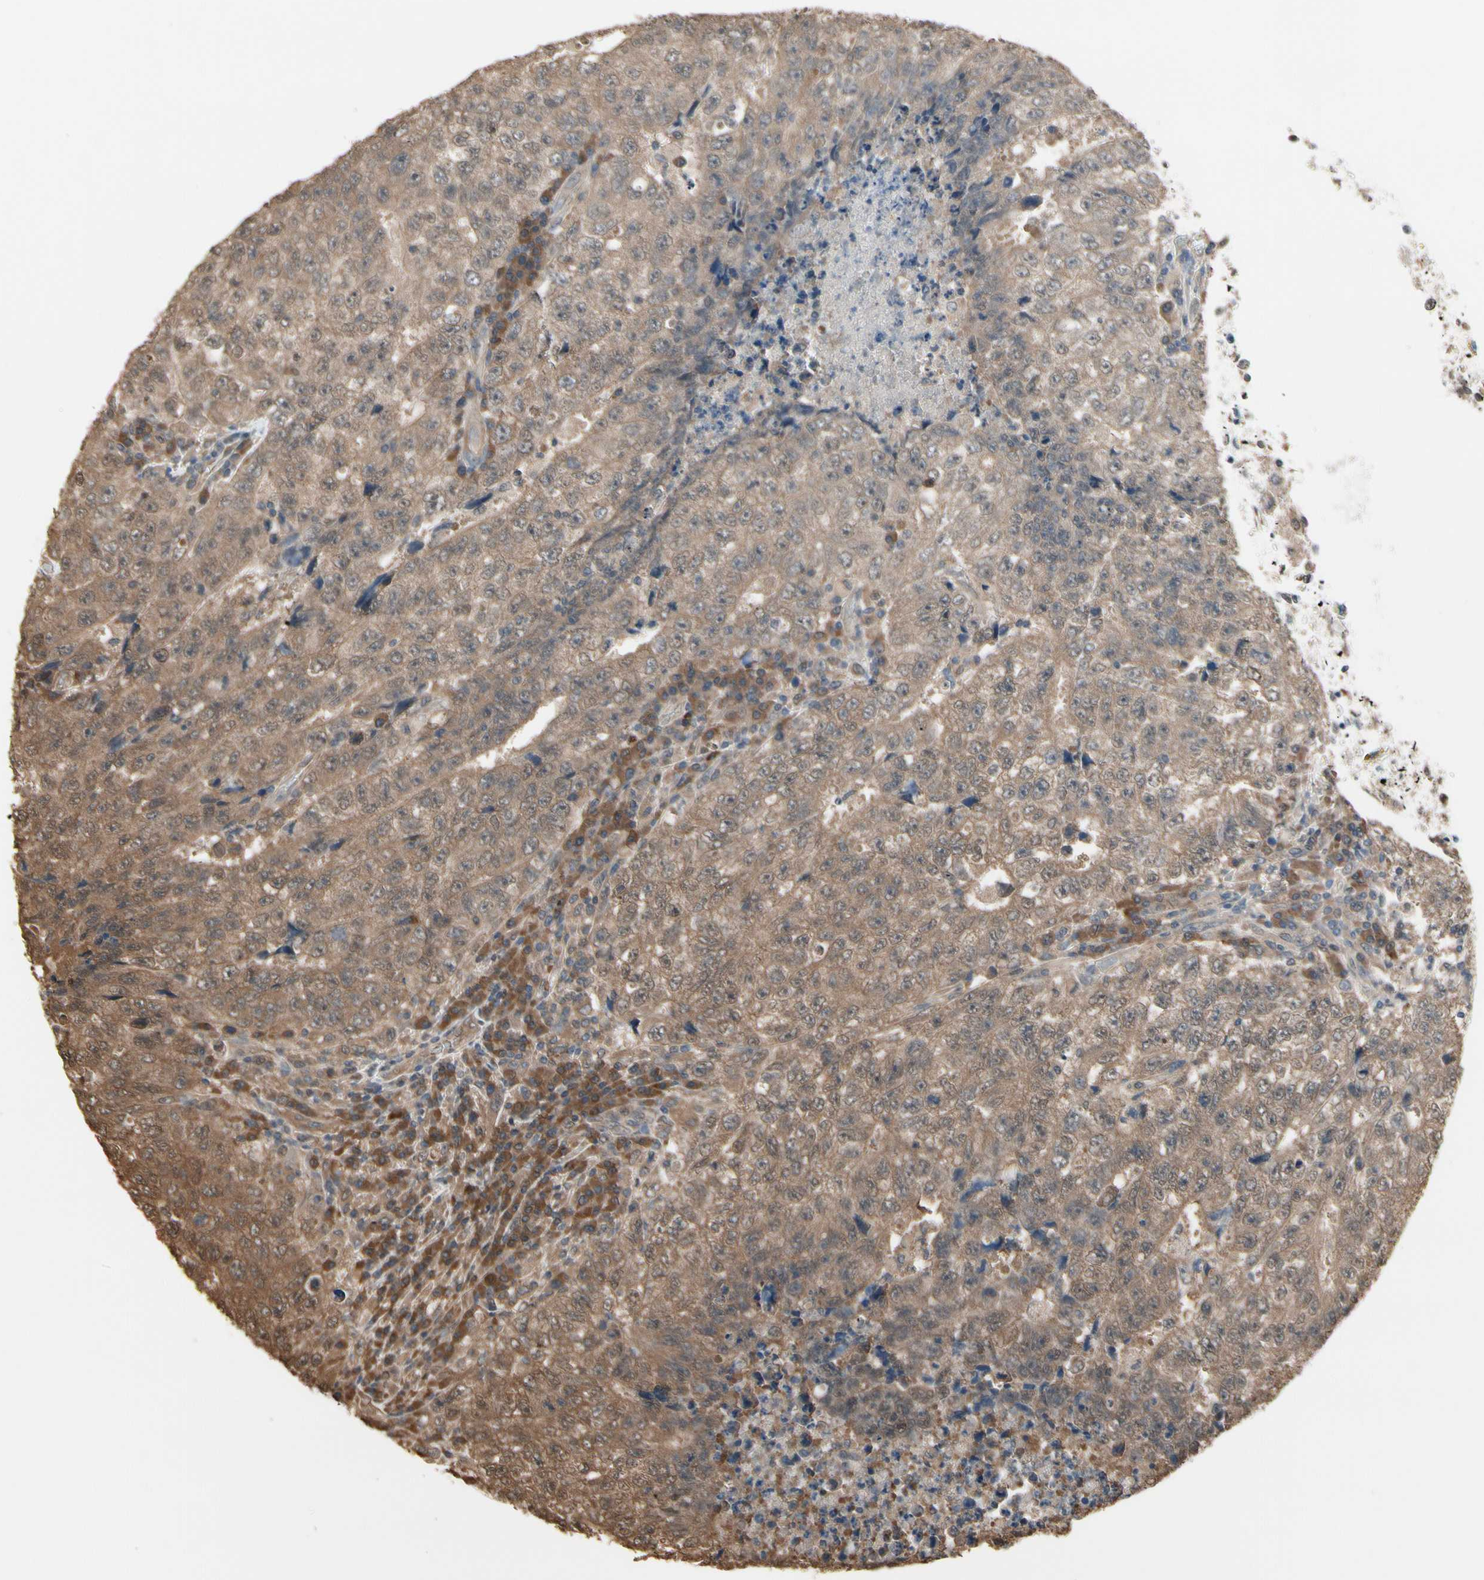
{"staining": {"intensity": "moderate", "quantity": ">75%", "location": "cytoplasmic/membranous"}, "tissue": "testis cancer", "cell_type": "Tumor cells", "image_type": "cancer", "snomed": [{"axis": "morphology", "description": "Necrosis, NOS"}, {"axis": "morphology", "description": "Carcinoma, Embryonal, NOS"}, {"axis": "topography", "description": "Testis"}], "caption": "DAB immunohistochemical staining of testis cancer shows moderate cytoplasmic/membranous protein positivity in approximately >75% of tumor cells. (brown staining indicates protein expression, while blue staining denotes nuclei).", "gene": "PNPLA7", "patient": {"sex": "male", "age": 19}}